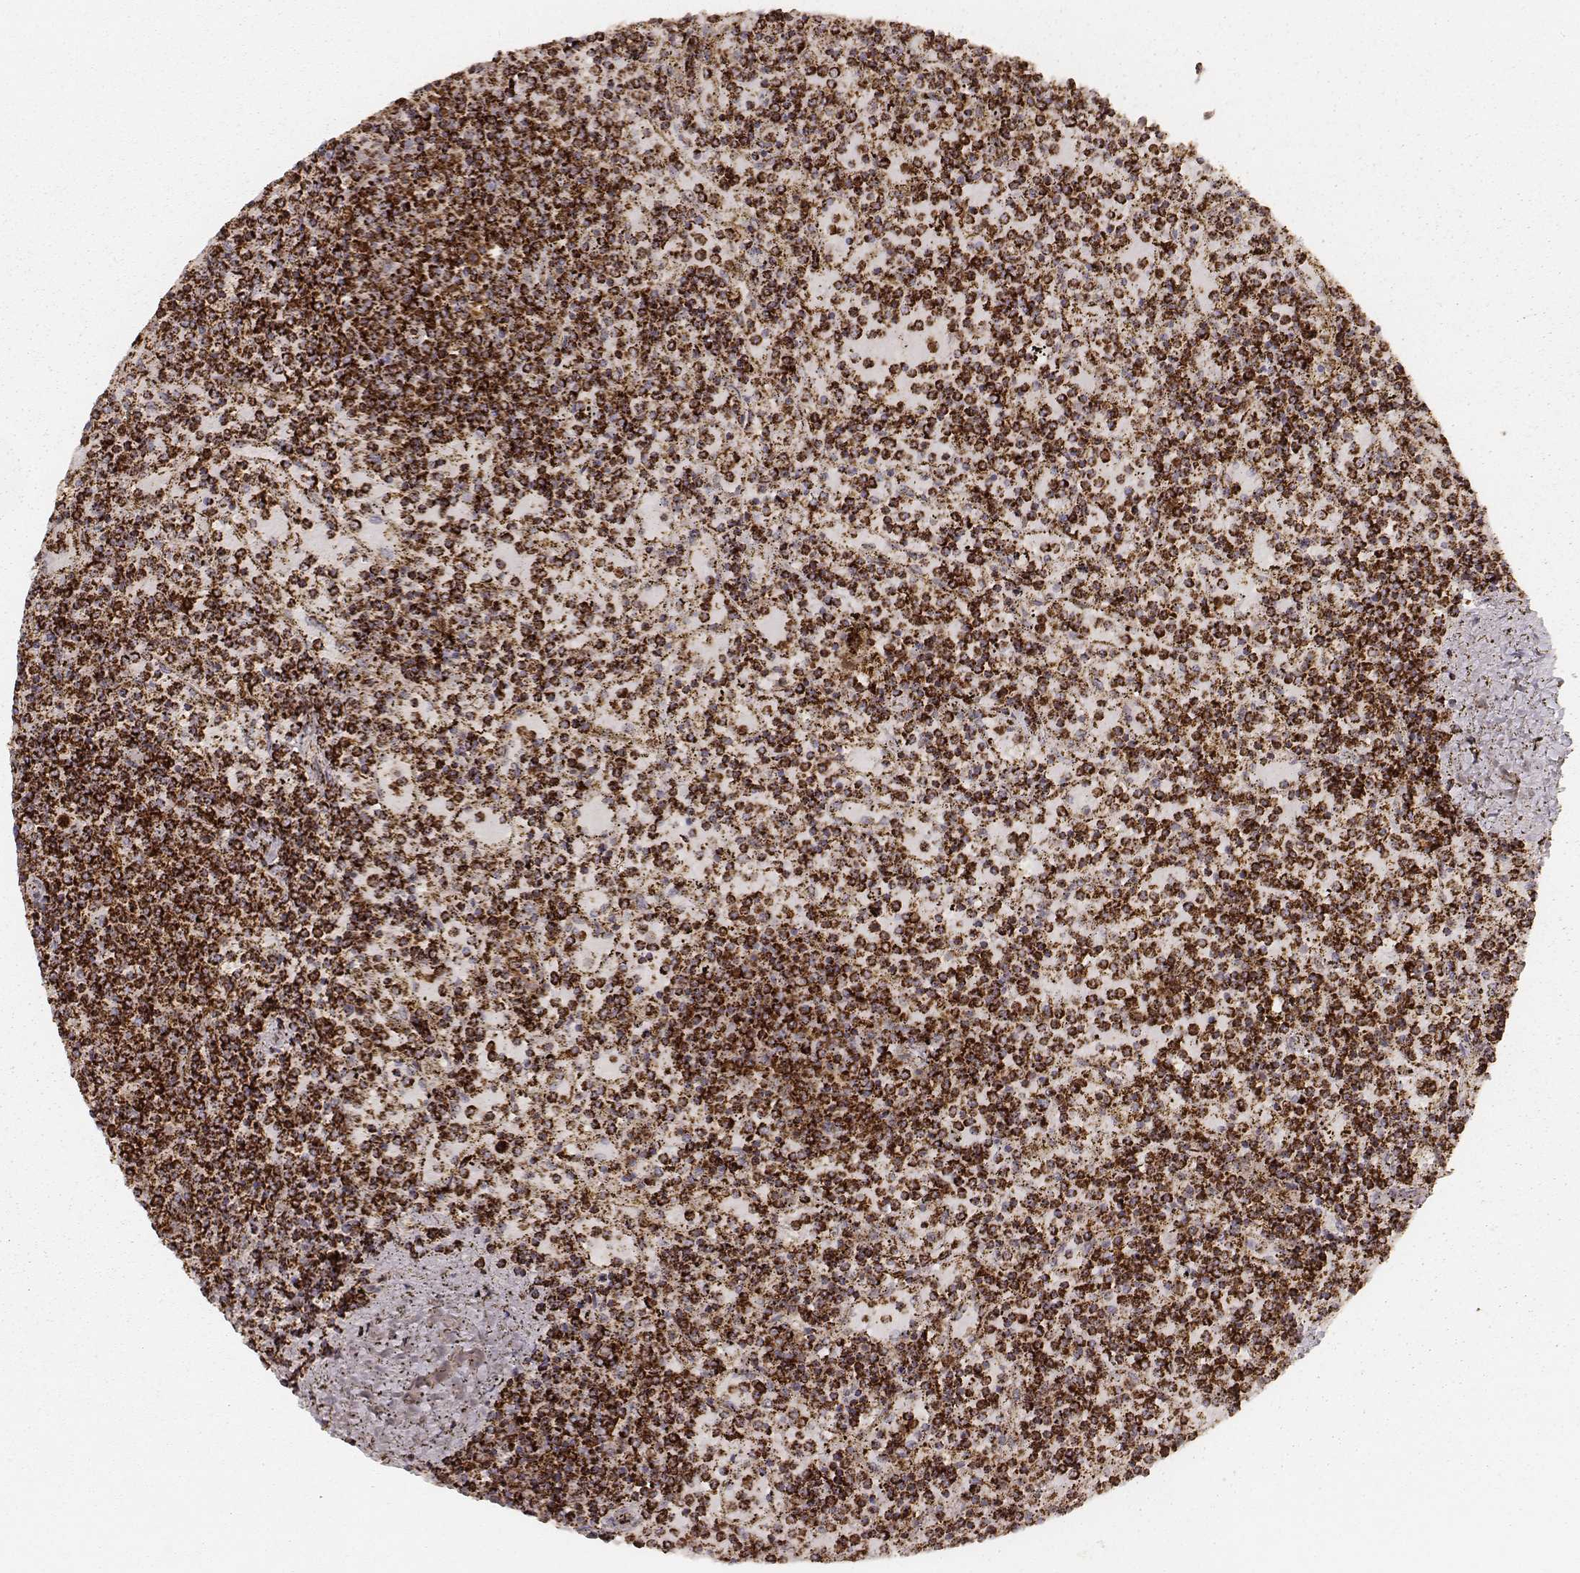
{"staining": {"intensity": "strong", "quantity": ">75%", "location": "cytoplasmic/membranous"}, "tissue": "lymphoma", "cell_type": "Tumor cells", "image_type": "cancer", "snomed": [{"axis": "morphology", "description": "Malignant lymphoma, non-Hodgkin's type, Low grade"}, {"axis": "topography", "description": "Spleen"}], "caption": "DAB (3,3'-diaminobenzidine) immunohistochemical staining of human lymphoma shows strong cytoplasmic/membranous protein staining in about >75% of tumor cells.", "gene": "CS", "patient": {"sex": "female", "age": 77}}